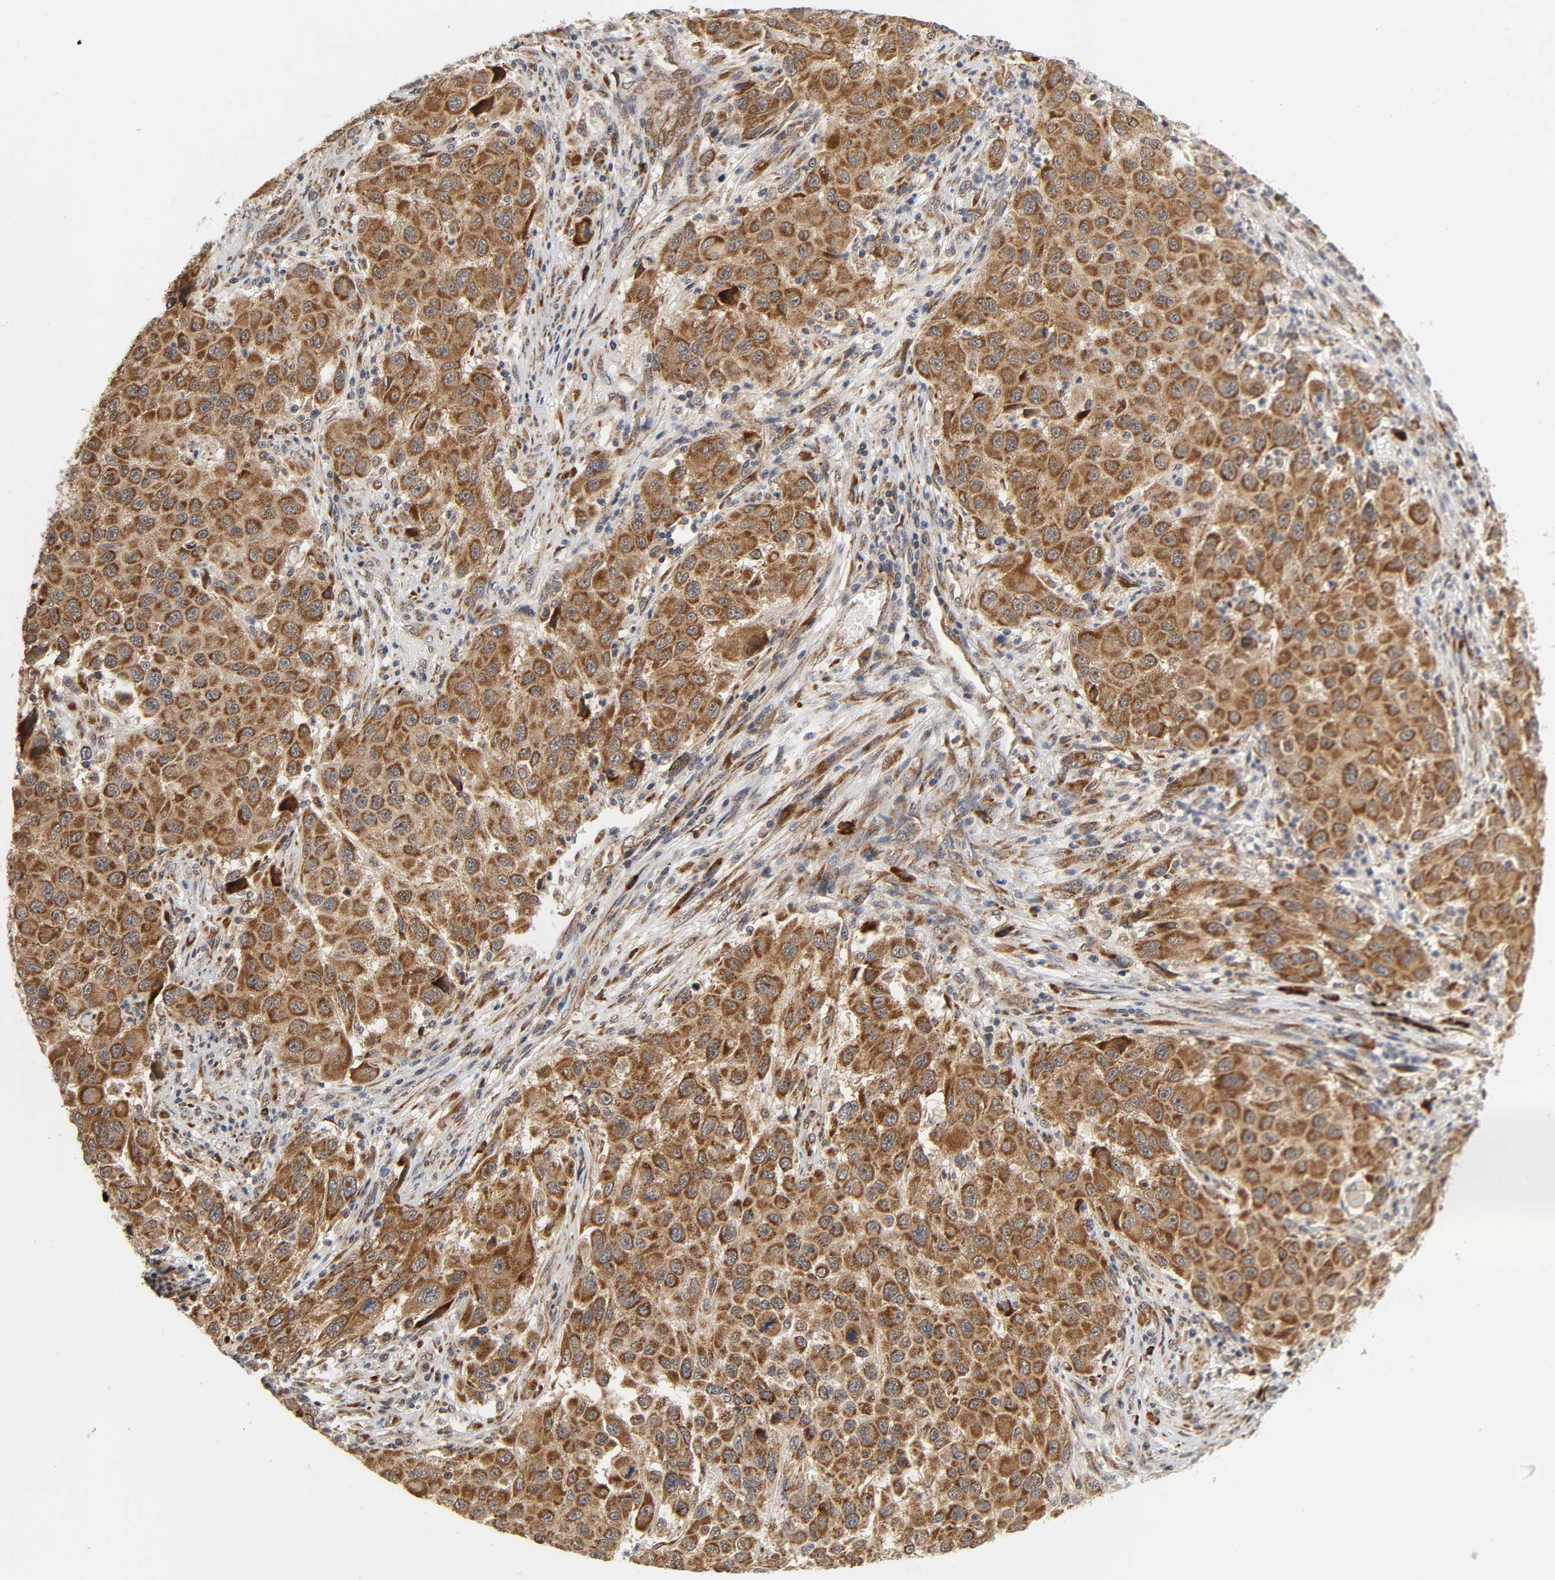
{"staining": {"intensity": "strong", "quantity": ">75%", "location": "cytoplasmic/membranous"}, "tissue": "melanoma", "cell_type": "Tumor cells", "image_type": "cancer", "snomed": [{"axis": "morphology", "description": "Malignant melanoma, Metastatic site"}, {"axis": "topography", "description": "Lymph node"}], "caption": "This photomicrograph demonstrates malignant melanoma (metastatic site) stained with immunohistochemistry (IHC) to label a protein in brown. The cytoplasmic/membranous of tumor cells show strong positivity for the protein. Nuclei are counter-stained blue.", "gene": "SLC30A9", "patient": {"sex": "male", "age": 61}}